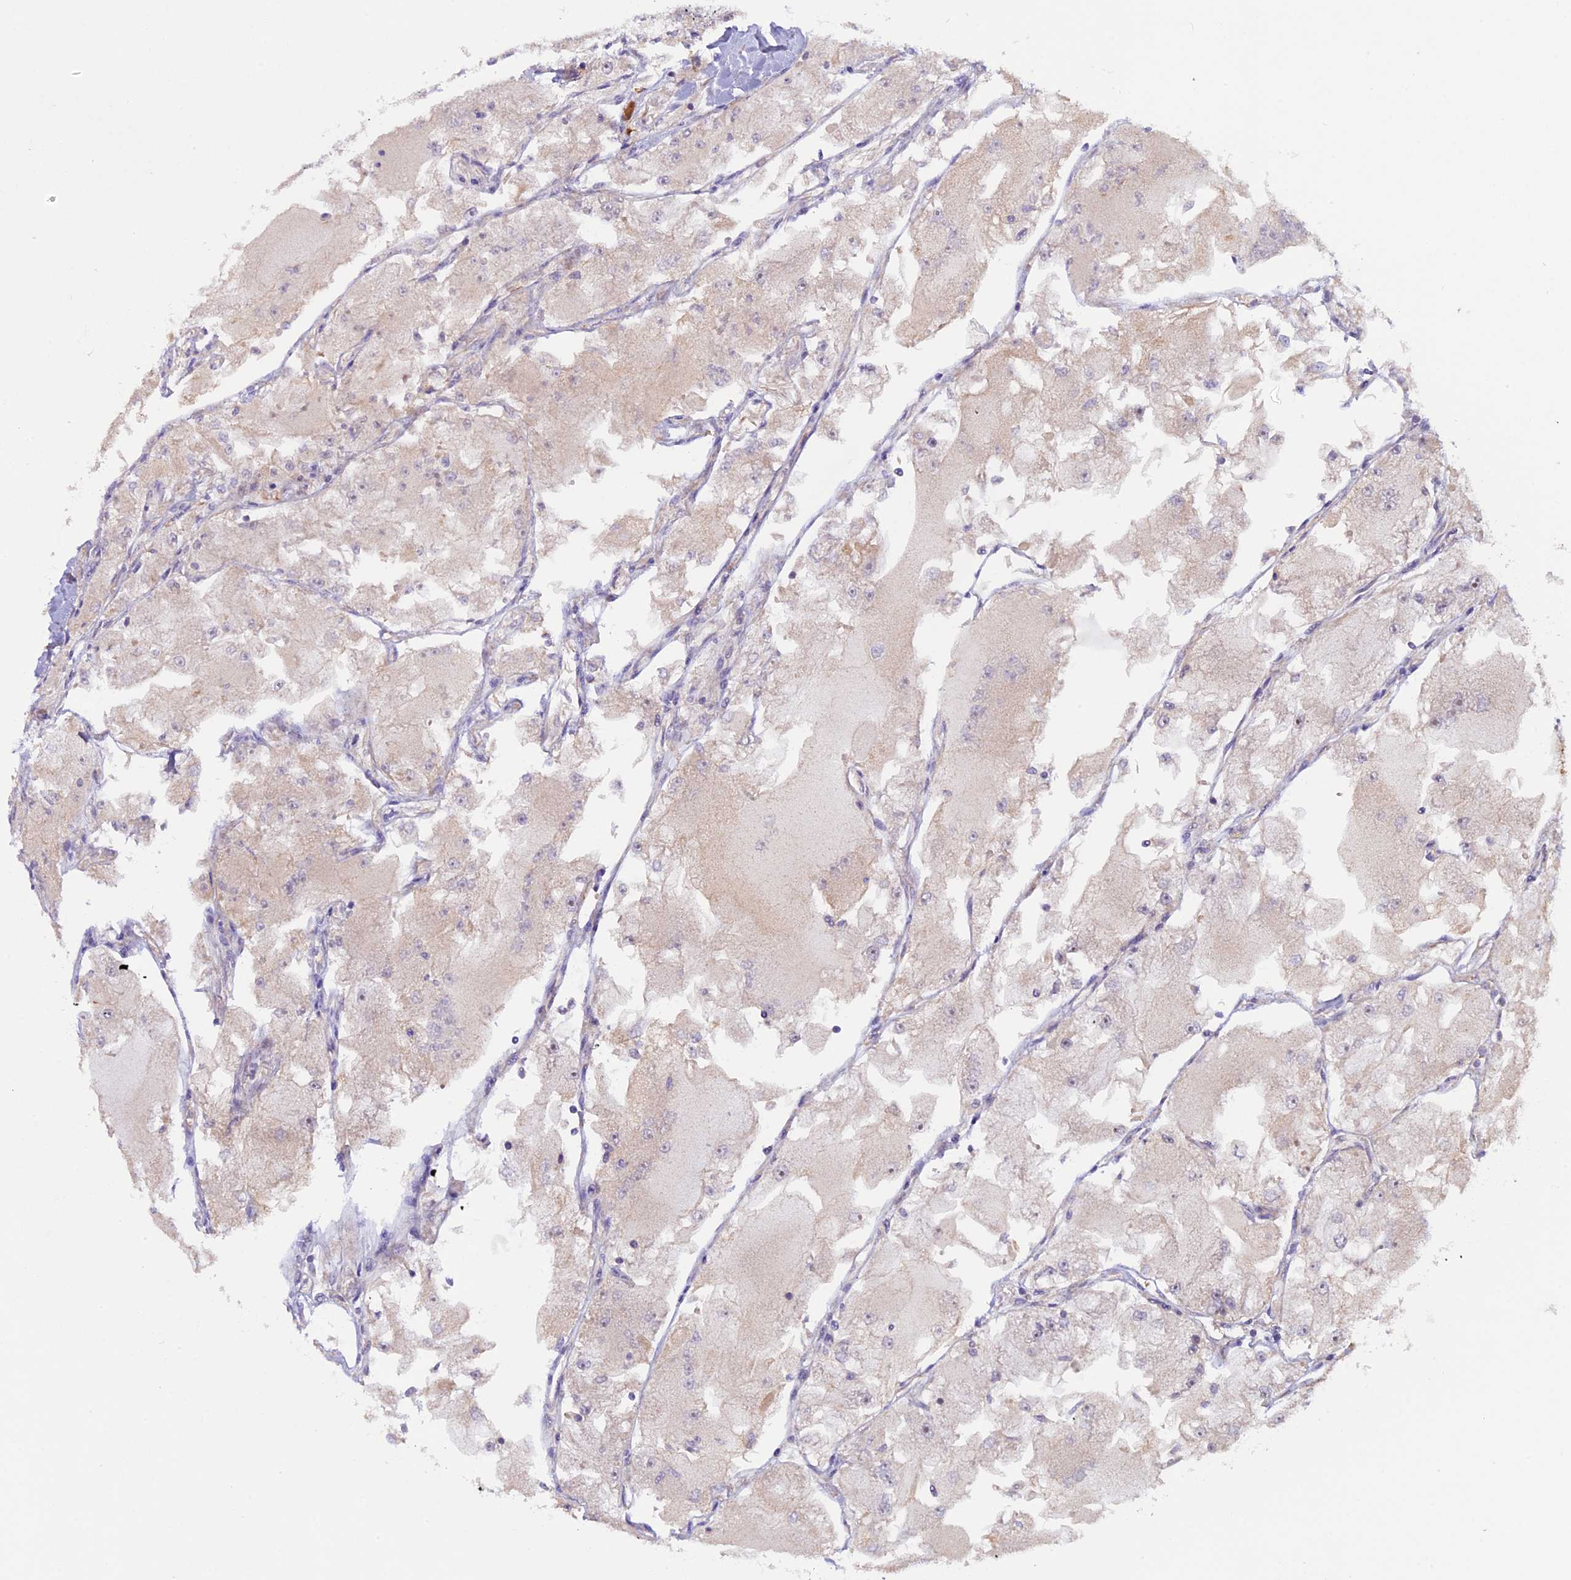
{"staining": {"intensity": "negative", "quantity": "none", "location": "none"}, "tissue": "renal cancer", "cell_type": "Tumor cells", "image_type": "cancer", "snomed": [{"axis": "morphology", "description": "Adenocarcinoma, NOS"}, {"axis": "topography", "description": "Kidney"}], "caption": "IHC photomicrograph of human renal cancer (adenocarcinoma) stained for a protein (brown), which shows no positivity in tumor cells.", "gene": "FRY", "patient": {"sex": "female", "age": 72}}